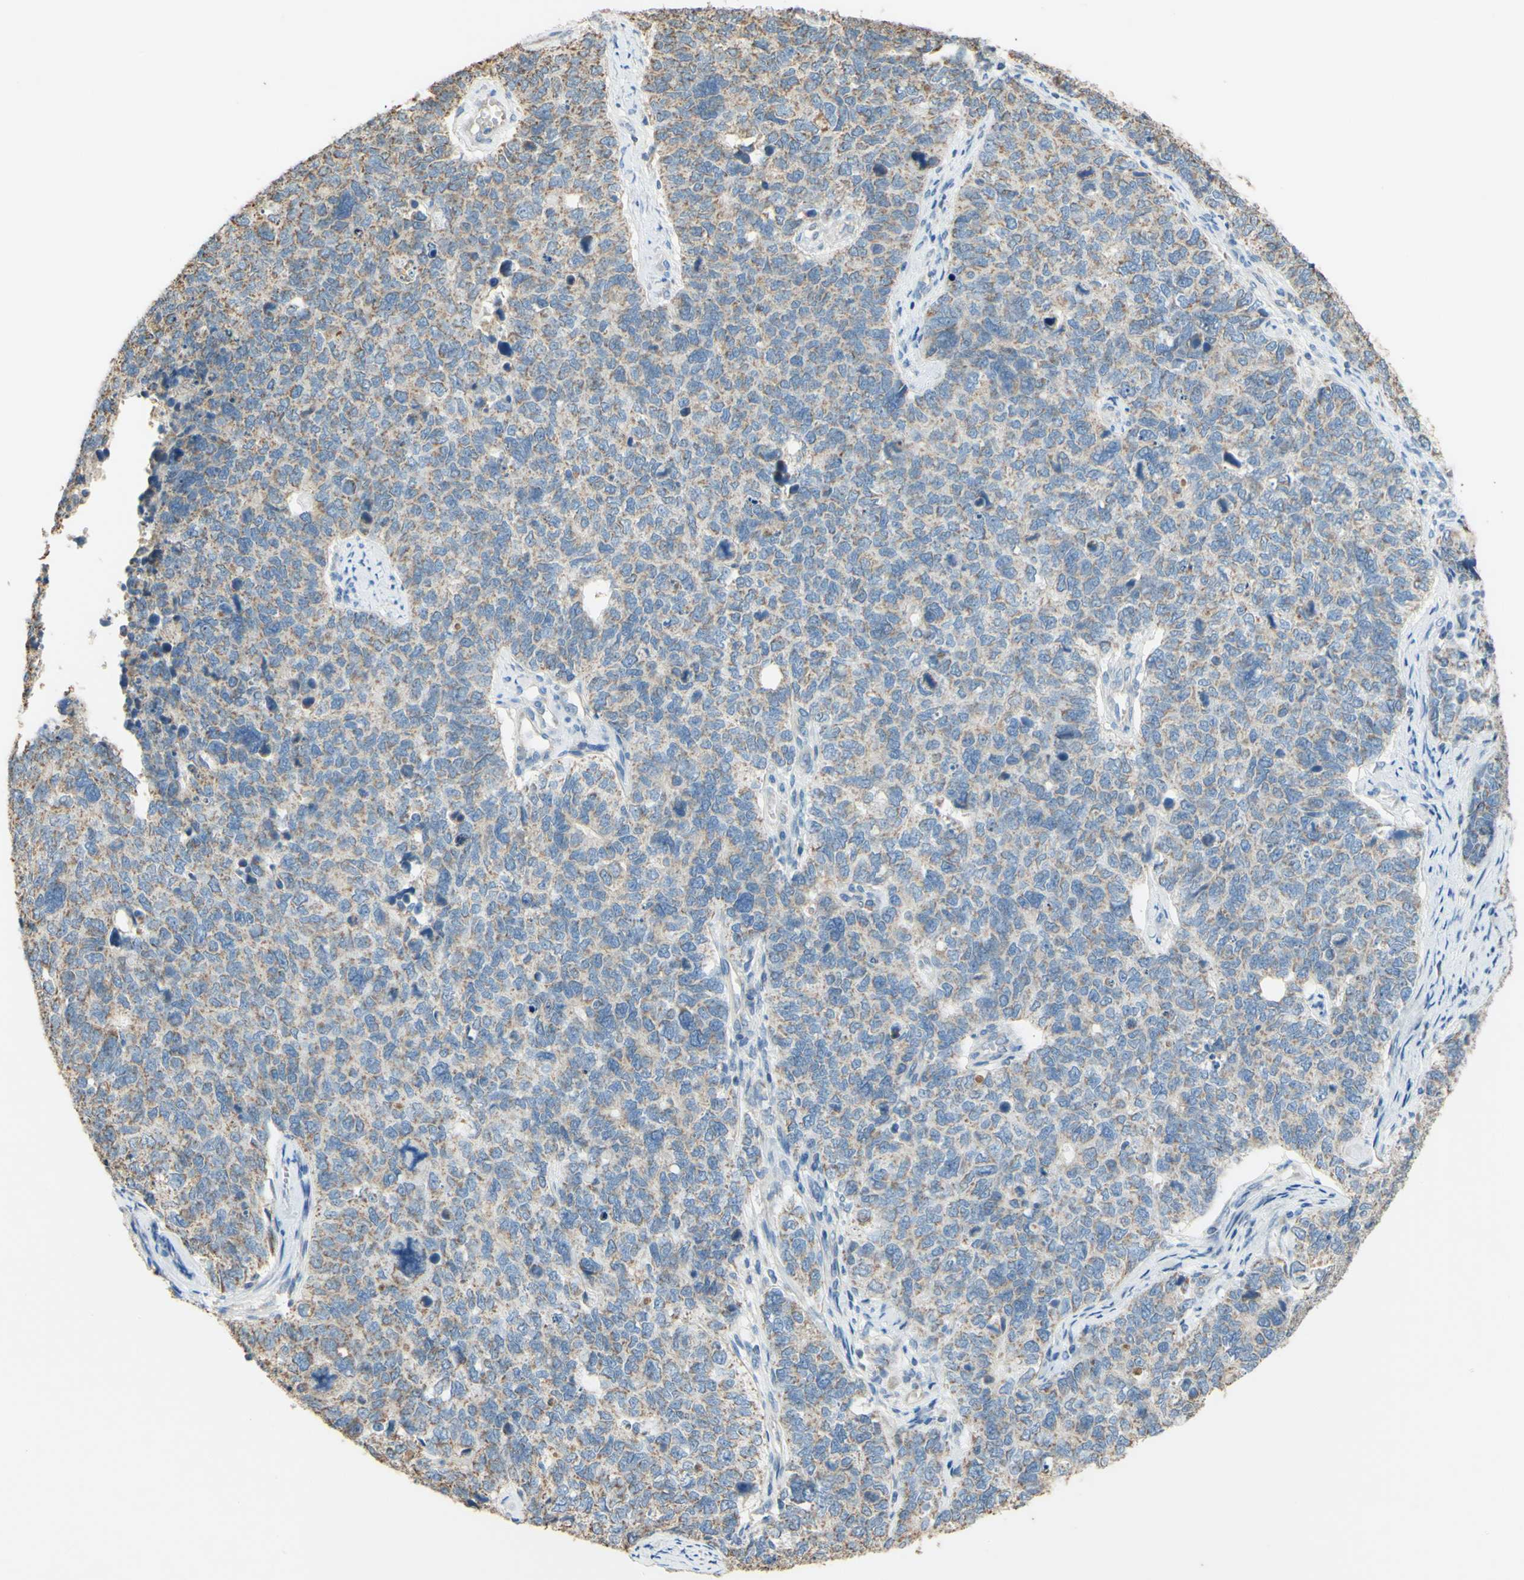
{"staining": {"intensity": "moderate", "quantity": ">75%", "location": "cytoplasmic/membranous"}, "tissue": "cervical cancer", "cell_type": "Tumor cells", "image_type": "cancer", "snomed": [{"axis": "morphology", "description": "Squamous cell carcinoma, NOS"}, {"axis": "topography", "description": "Cervix"}], "caption": "Immunohistochemical staining of squamous cell carcinoma (cervical) exhibits moderate cytoplasmic/membranous protein expression in approximately >75% of tumor cells. (Stains: DAB in brown, nuclei in blue, Microscopy: brightfield microscopy at high magnification).", "gene": "PTGIS", "patient": {"sex": "female", "age": 63}}